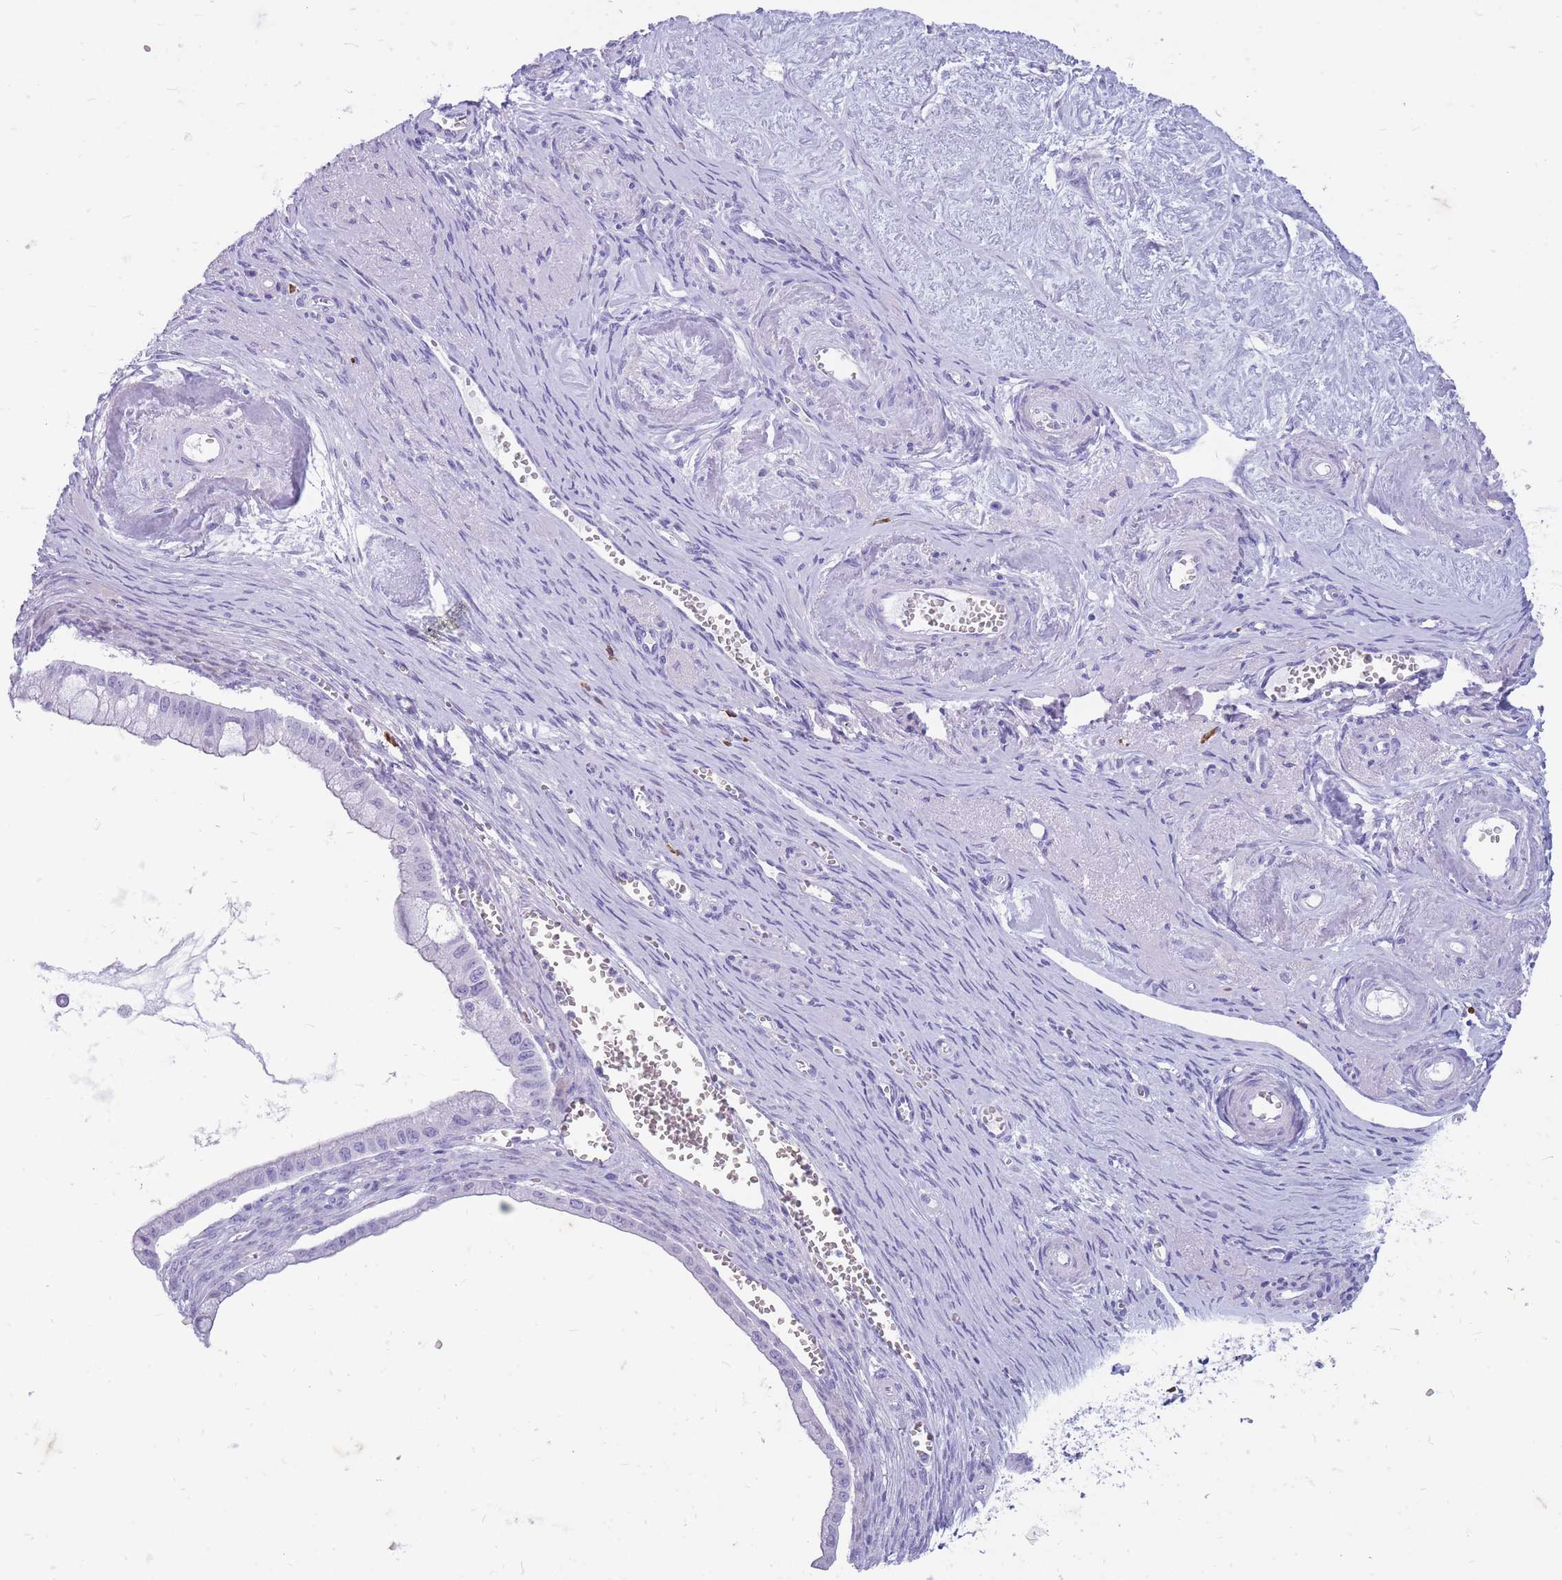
{"staining": {"intensity": "negative", "quantity": "none", "location": "none"}, "tissue": "ovarian cancer", "cell_type": "Tumor cells", "image_type": "cancer", "snomed": [{"axis": "morphology", "description": "Cystadenocarcinoma, mucinous, NOS"}, {"axis": "topography", "description": "Ovary"}], "caption": "DAB immunohistochemical staining of human ovarian mucinous cystadenocarcinoma demonstrates no significant staining in tumor cells.", "gene": "ZFP37", "patient": {"sex": "female", "age": 59}}